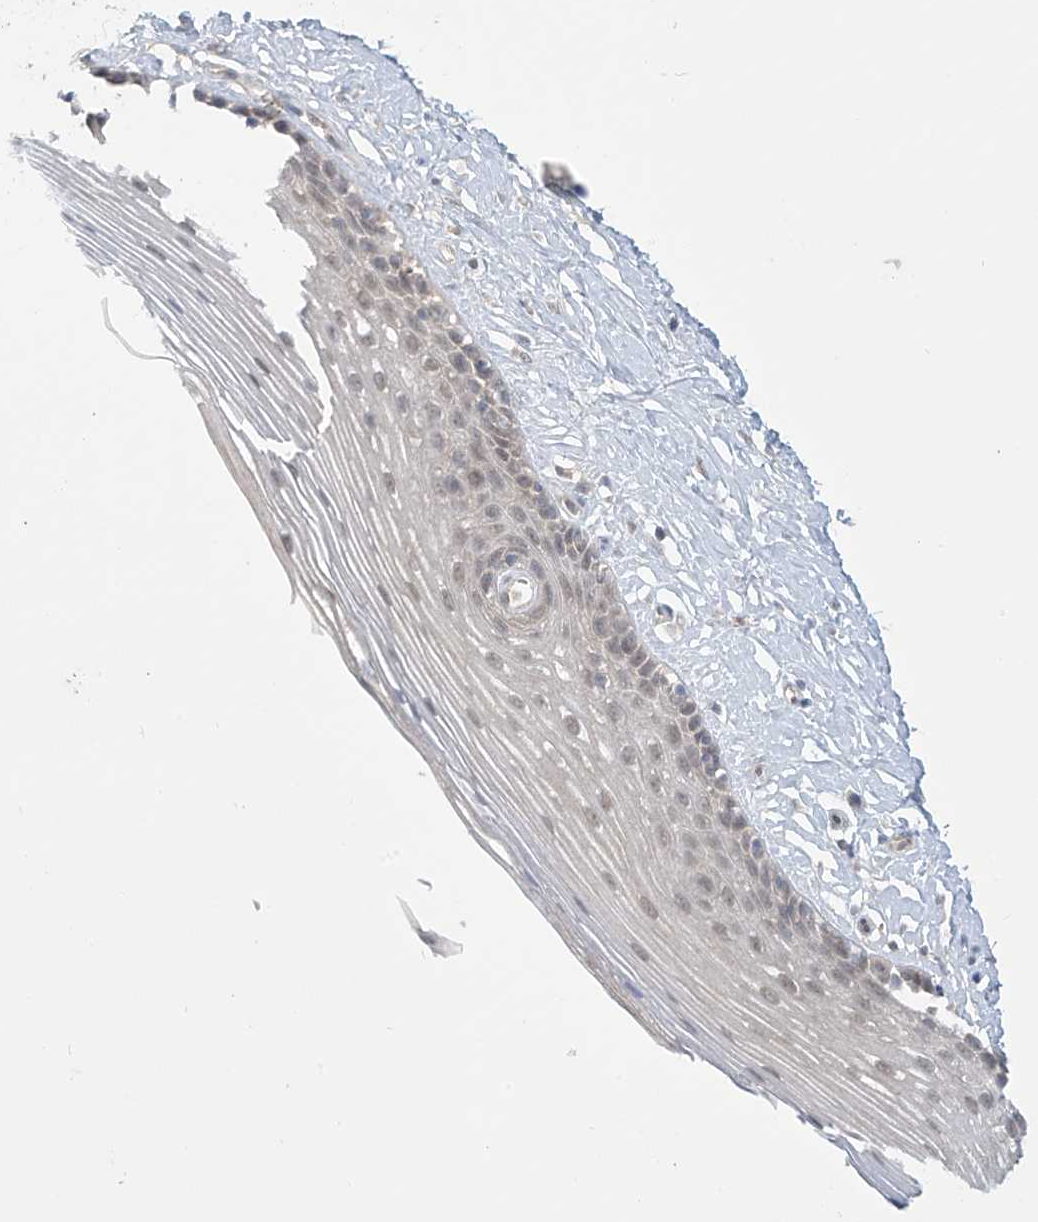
{"staining": {"intensity": "weak", "quantity": "25%-75%", "location": "cytoplasmic/membranous,nuclear"}, "tissue": "vagina", "cell_type": "Squamous epithelial cells", "image_type": "normal", "snomed": [{"axis": "morphology", "description": "Normal tissue, NOS"}, {"axis": "topography", "description": "Vagina"}], "caption": "Immunohistochemical staining of normal human vagina reveals 25%-75% levels of weak cytoplasmic/membranous,nuclear protein positivity in approximately 25%-75% of squamous epithelial cells.", "gene": "IDH1", "patient": {"sex": "female", "age": 46}}